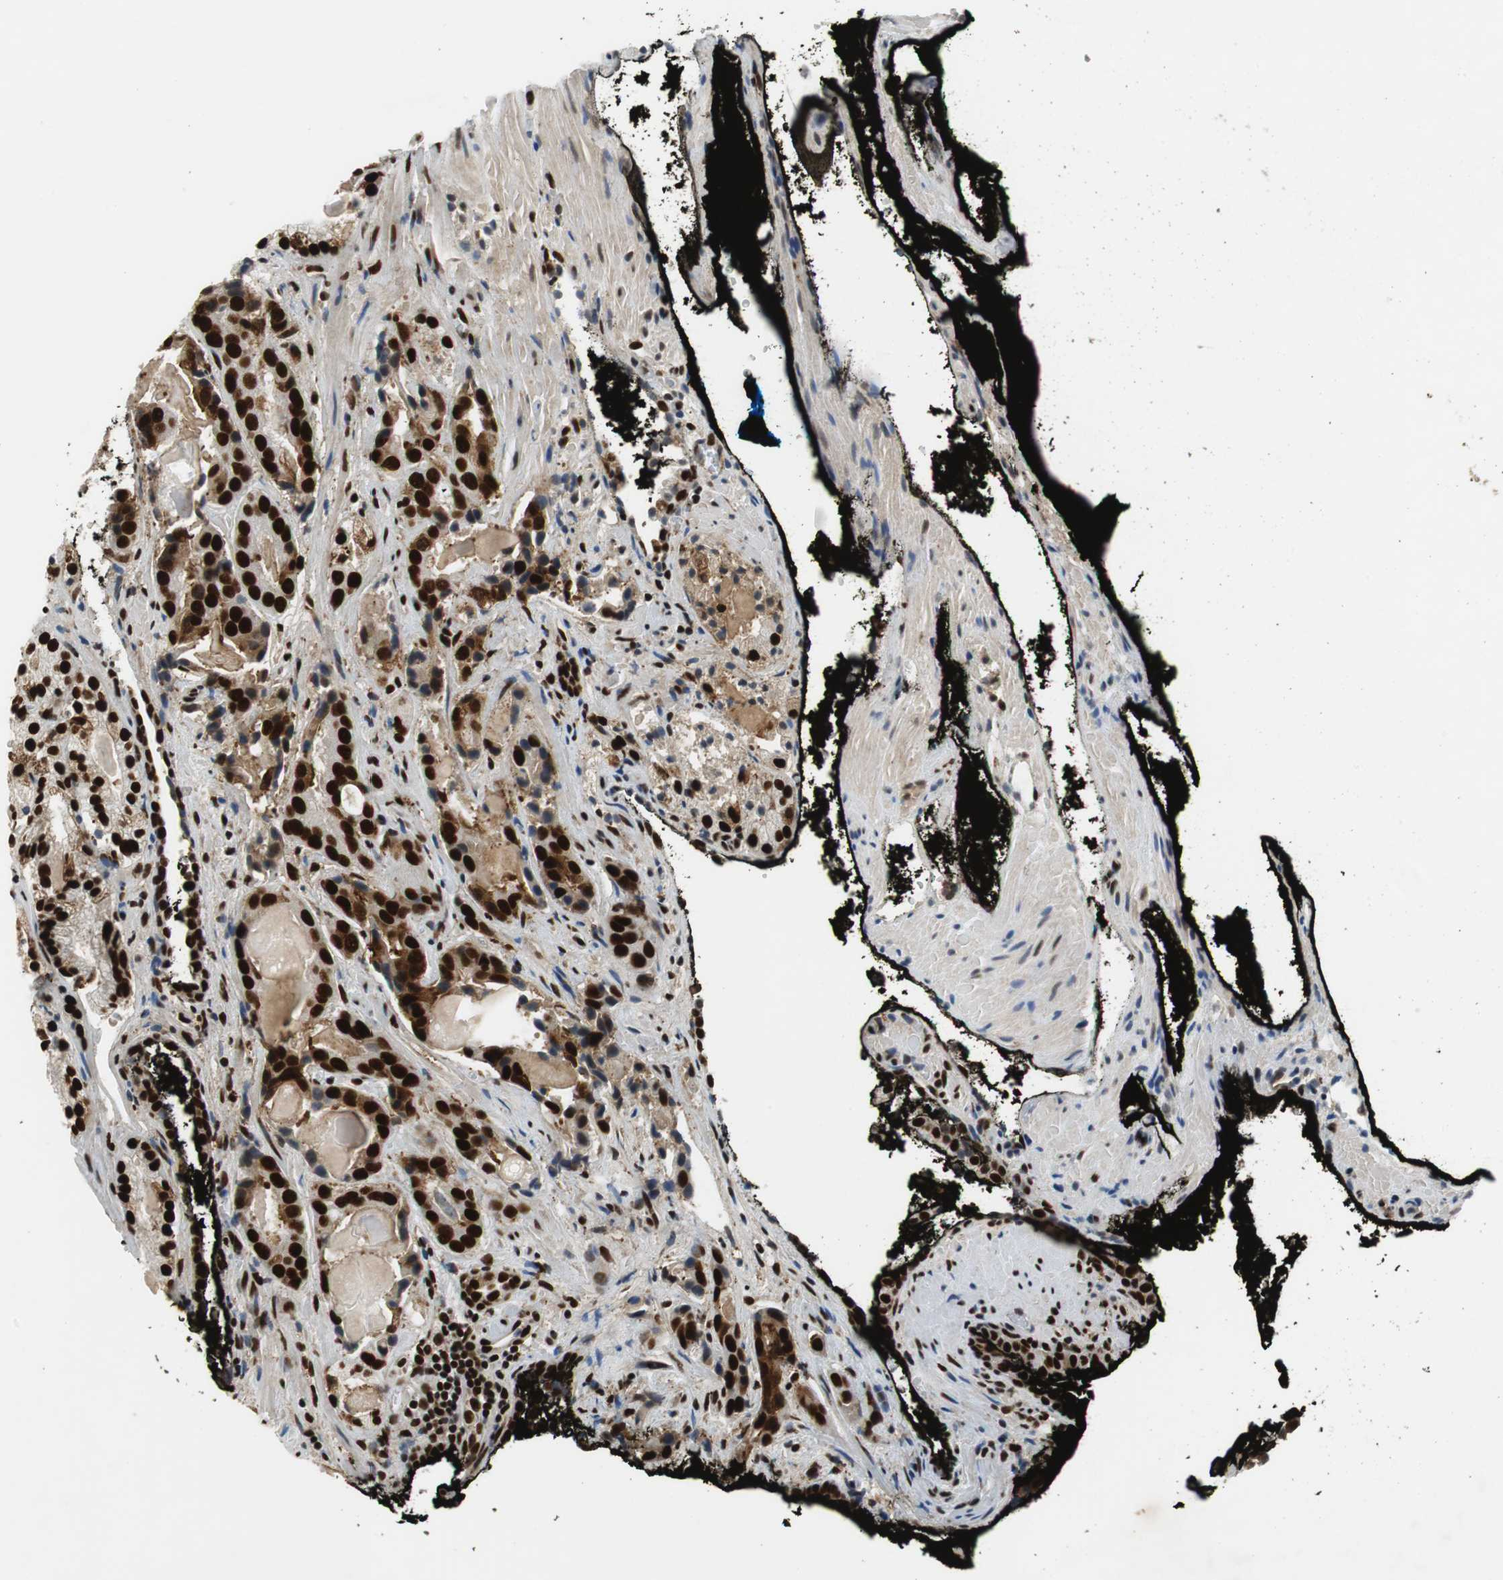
{"staining": {"intensity": "strong", "quantity": ">75%", "location": "cytoplasmic/membranous,nuclear"}, "tissue": "prostate cancer", "cell_type": "Tumor cells", "image_type": "cancer", "snomed": [{"axis": "morphology", "description": "Adenocarcinoma, High grade"}, {"axis": "topography", "description": "Prostate"}], "caption": "Human prostate cancer (adenocarcinoma (high-grade)) stained for a protein (brown) exhibits strong cytoplasmic/membranous and nuclear positive positivity in approximately >75% of tumor cells.", "gene": "PRKDC", "patient": {"sex": "male", "age": 58}}